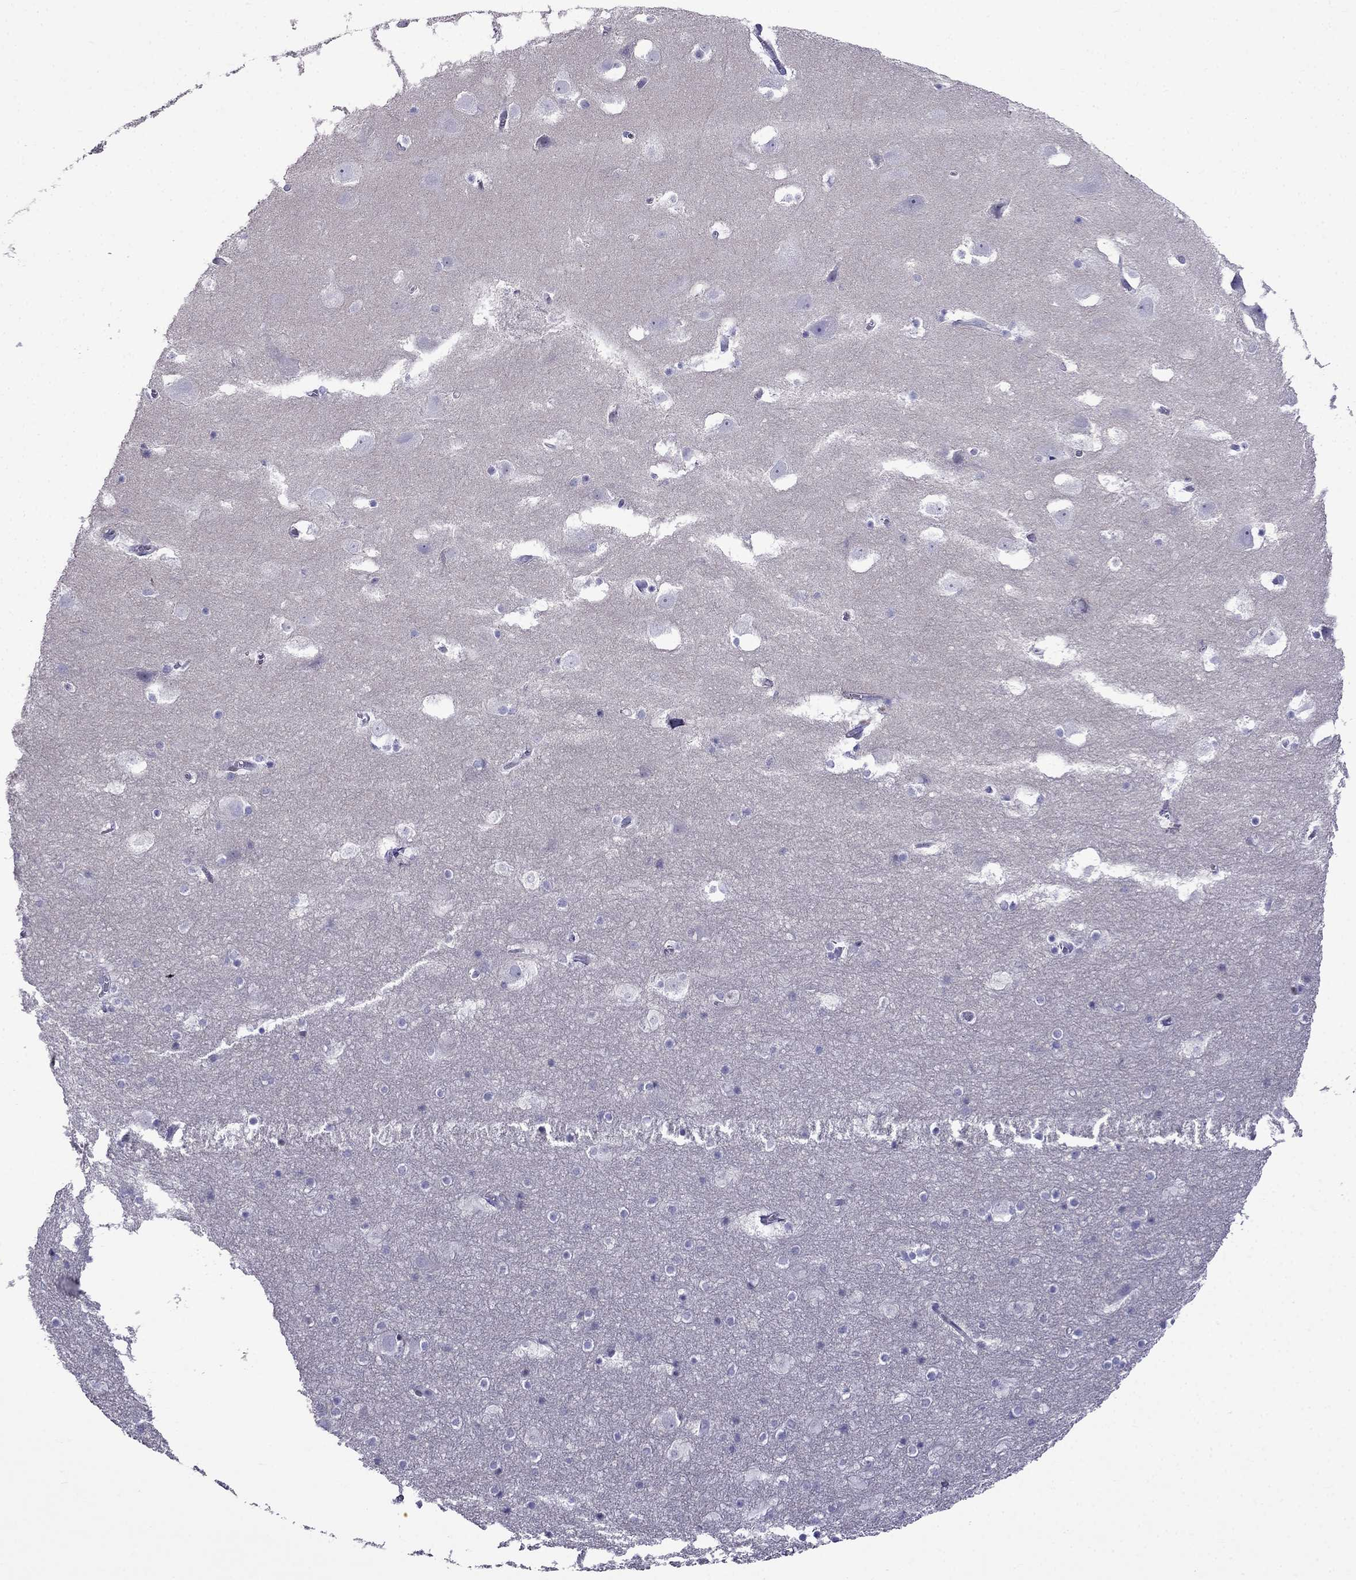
{"staining": {"intensity": "negative", "quantity": "none", "location": "none"}, "tissue": "hippocampus", "cell_type": "Glial cells", "image_type": "normal", "snomed": [{"axis": "morphology", "description": "Normal tissue, NOS"}, {"axis": "topography", "description": "Hippocampus"}], "caption": "The IHC histopathology image has no significant staining in glial cells of hippocampus. (IHC, brightfield microscopy, high magnification).", "gene": "PATE1", "patient": {"sex": "male", "age": 45}}